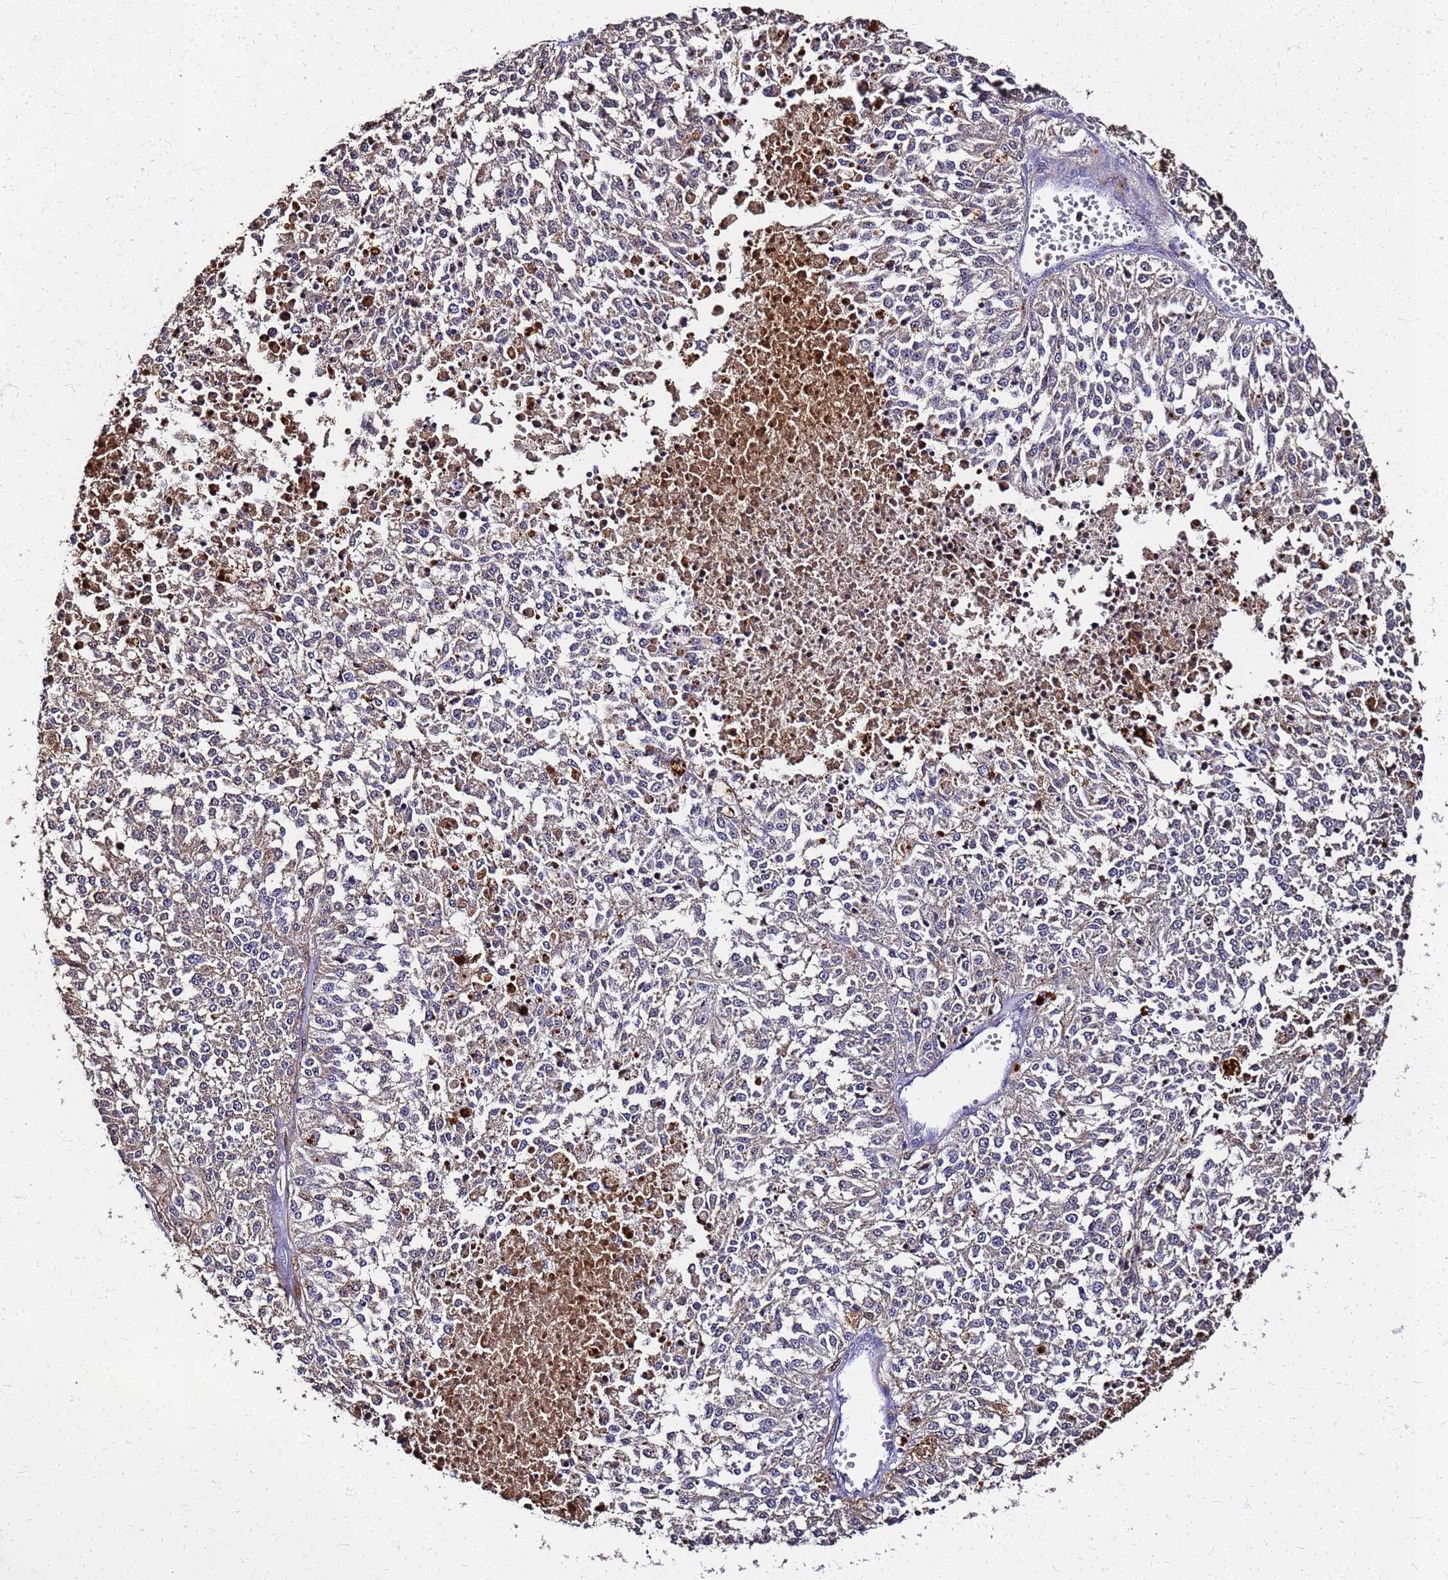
{"staining": {"intensity": "negative", "quantity": "none", "location": "none"}, "tissue": "melanoma", "cell_type": "Tumor cells", "image_type": "cancer", "snomed": [{"axis": "morphology", "description": "Malignant melanoma, NOS"}, {"axis": "topography", "description": "Skin"}], "caption": "Melanoma was stained to show a protein in brown. There is no significant staining in tumor cells. (DAB (3,3'-diaminobenzidine) immunohistochemistry, high magnification).", "gene": "S100A11", "patient": {"sex": "female", "age": 64}}